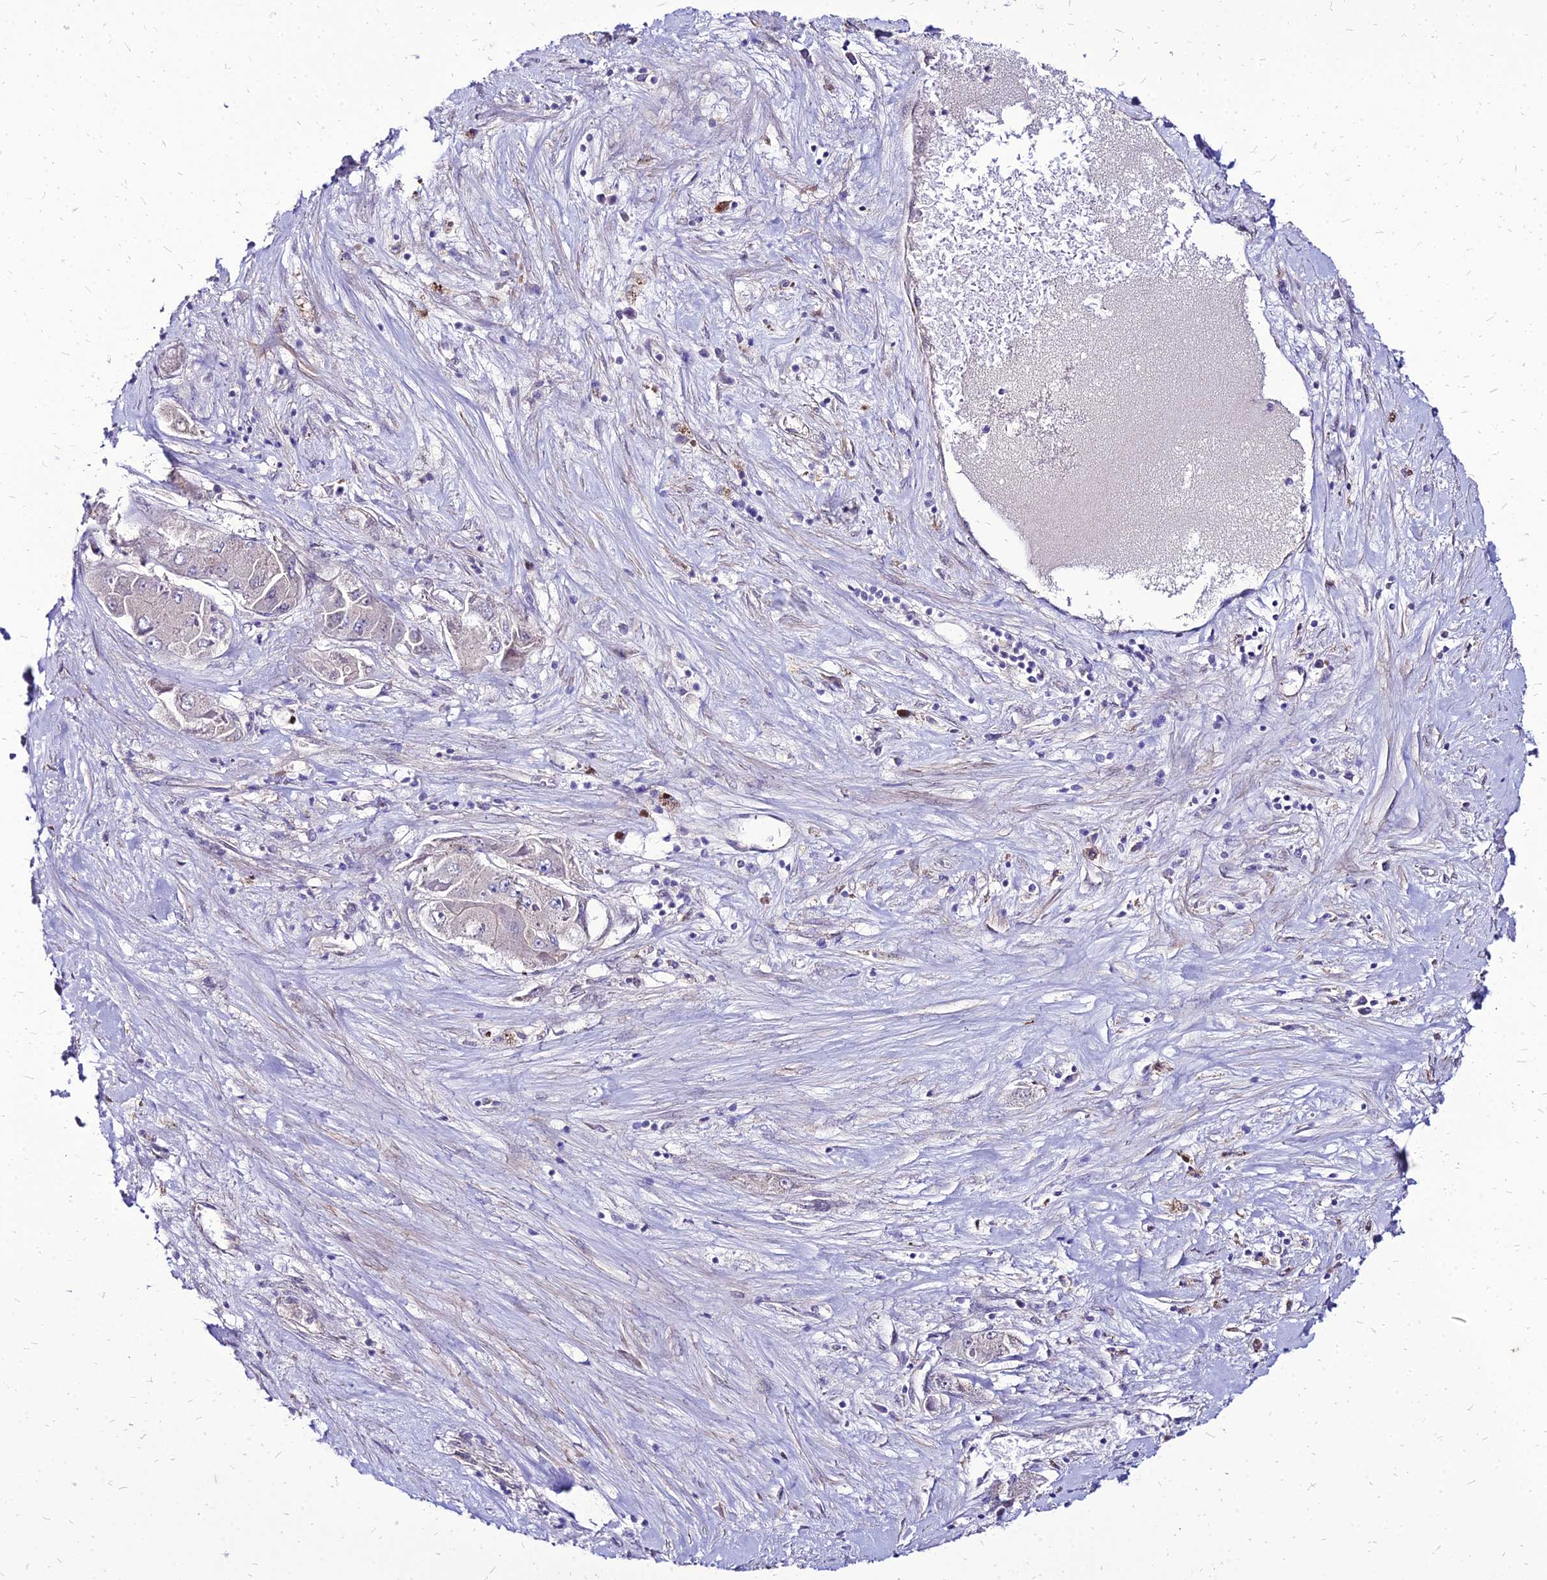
{"staining": {"intensity": "negative", "quantity": "none", "location": "none"}, "tissue": "liver cancer", "cell_type": "Tumor cells", "image_type": "cancer", "snomed": [{"axis": "morphology", "description": "Carcinoma, Hepatocellular, NOS"}, {"axis": "topography", "description": "Liver"}], "caption": "High power microscopy histopathology image of an immunohistochemistry photomicrograph of liver cancer (hepatocellular carcinoma), revealing no significant staining in tumor cells.", "gene": "YEATS2", "patient": {"sex": "female", "age": 73}}